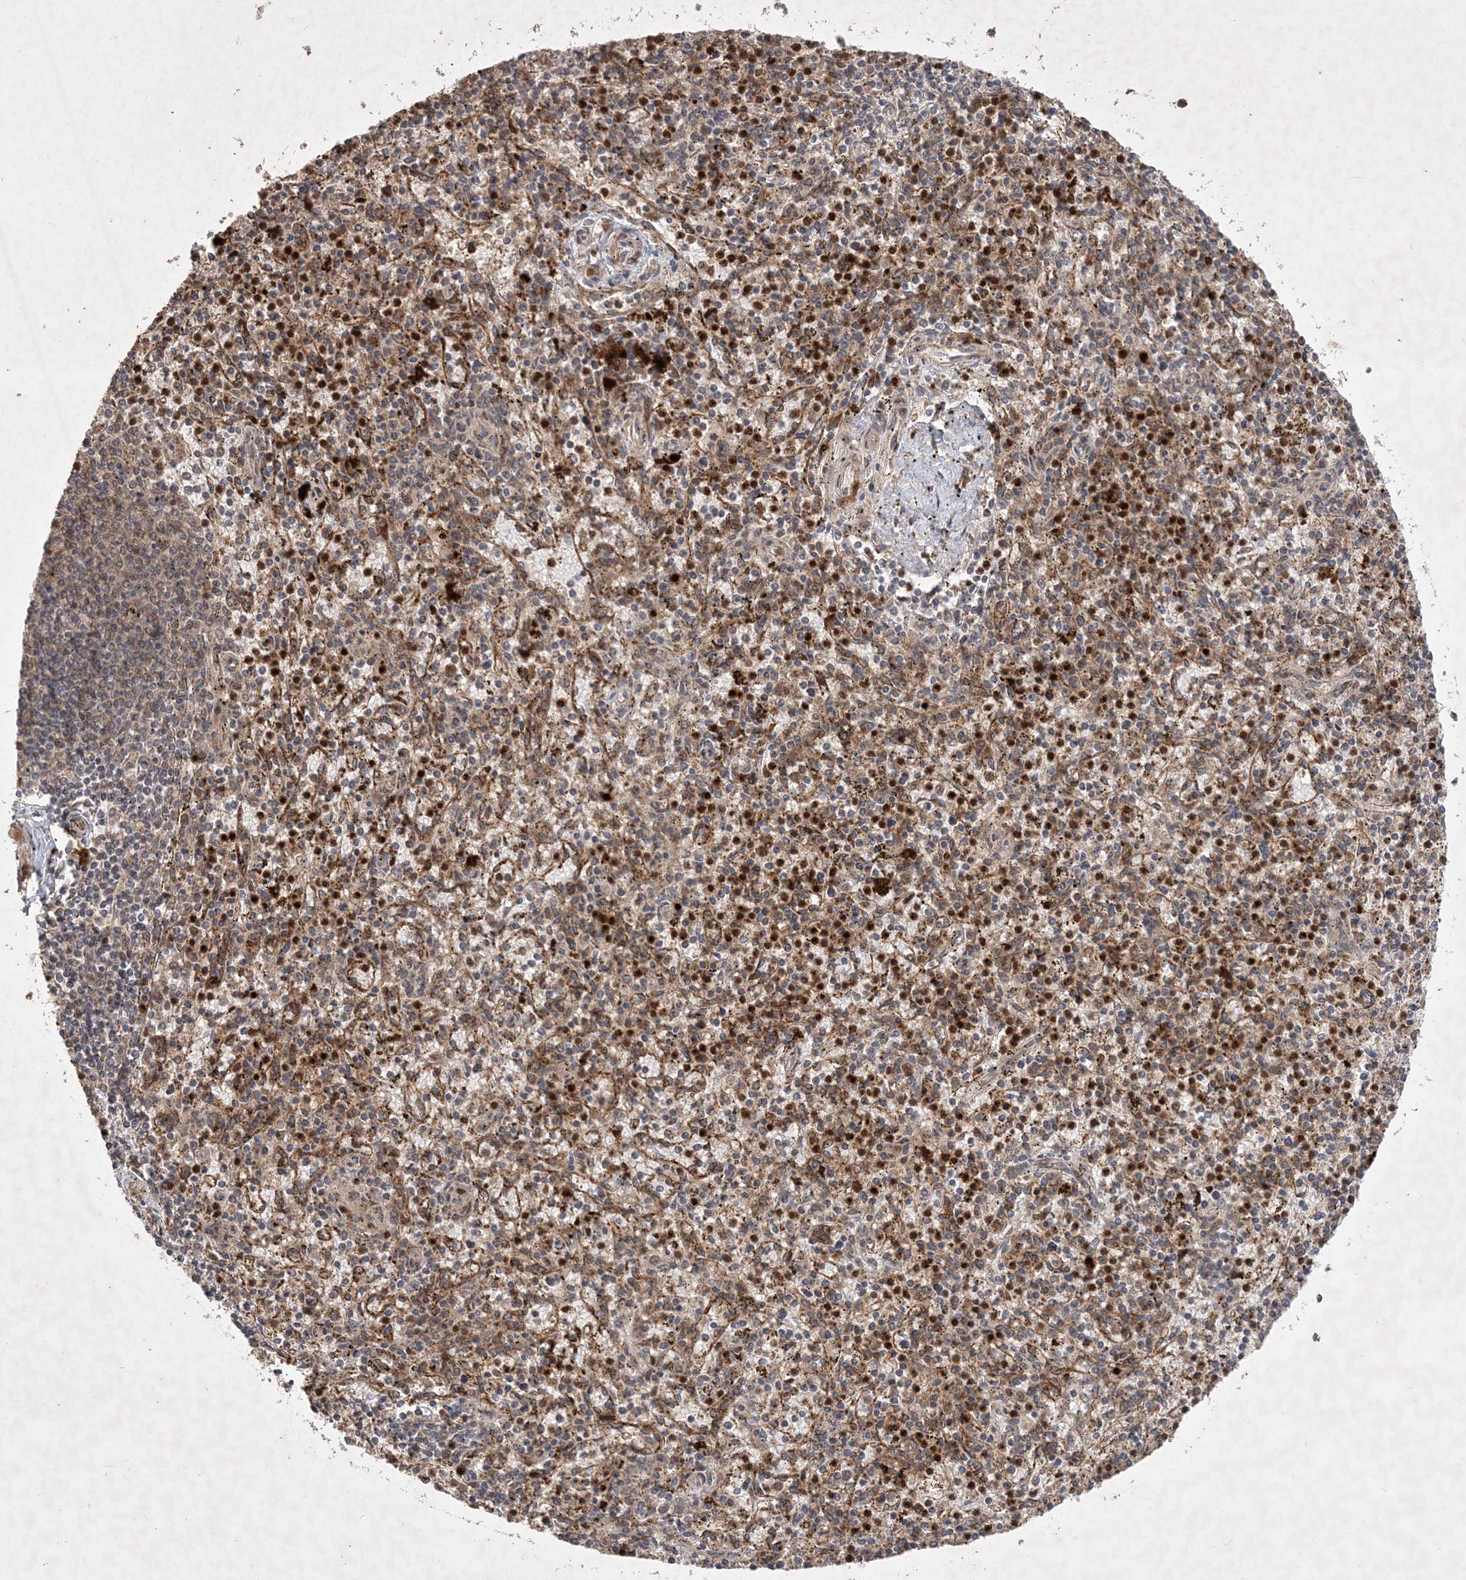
{"staining": {"intensity": "strong", "quantity": "25%-75%", "location": "cytoplasmic/membranous,nuclear"}, "tissue": "spleen", "cell_type": "Cells in red pulp", "image_type": "normal", "snomed": [{"axis": "morphology", "description": "Normal tissue, NOS"}, {"axis": "topography", "description": "Spleen"}], "caption": "Brown immunohistochemical staining in normal human spleen reveals strong cytoplasmic/membranous,nuclear positivity in about 25%-75% of cells in red pulp.", "gene": "UBR3", "patient": {"sex": "male", "age": 72}}